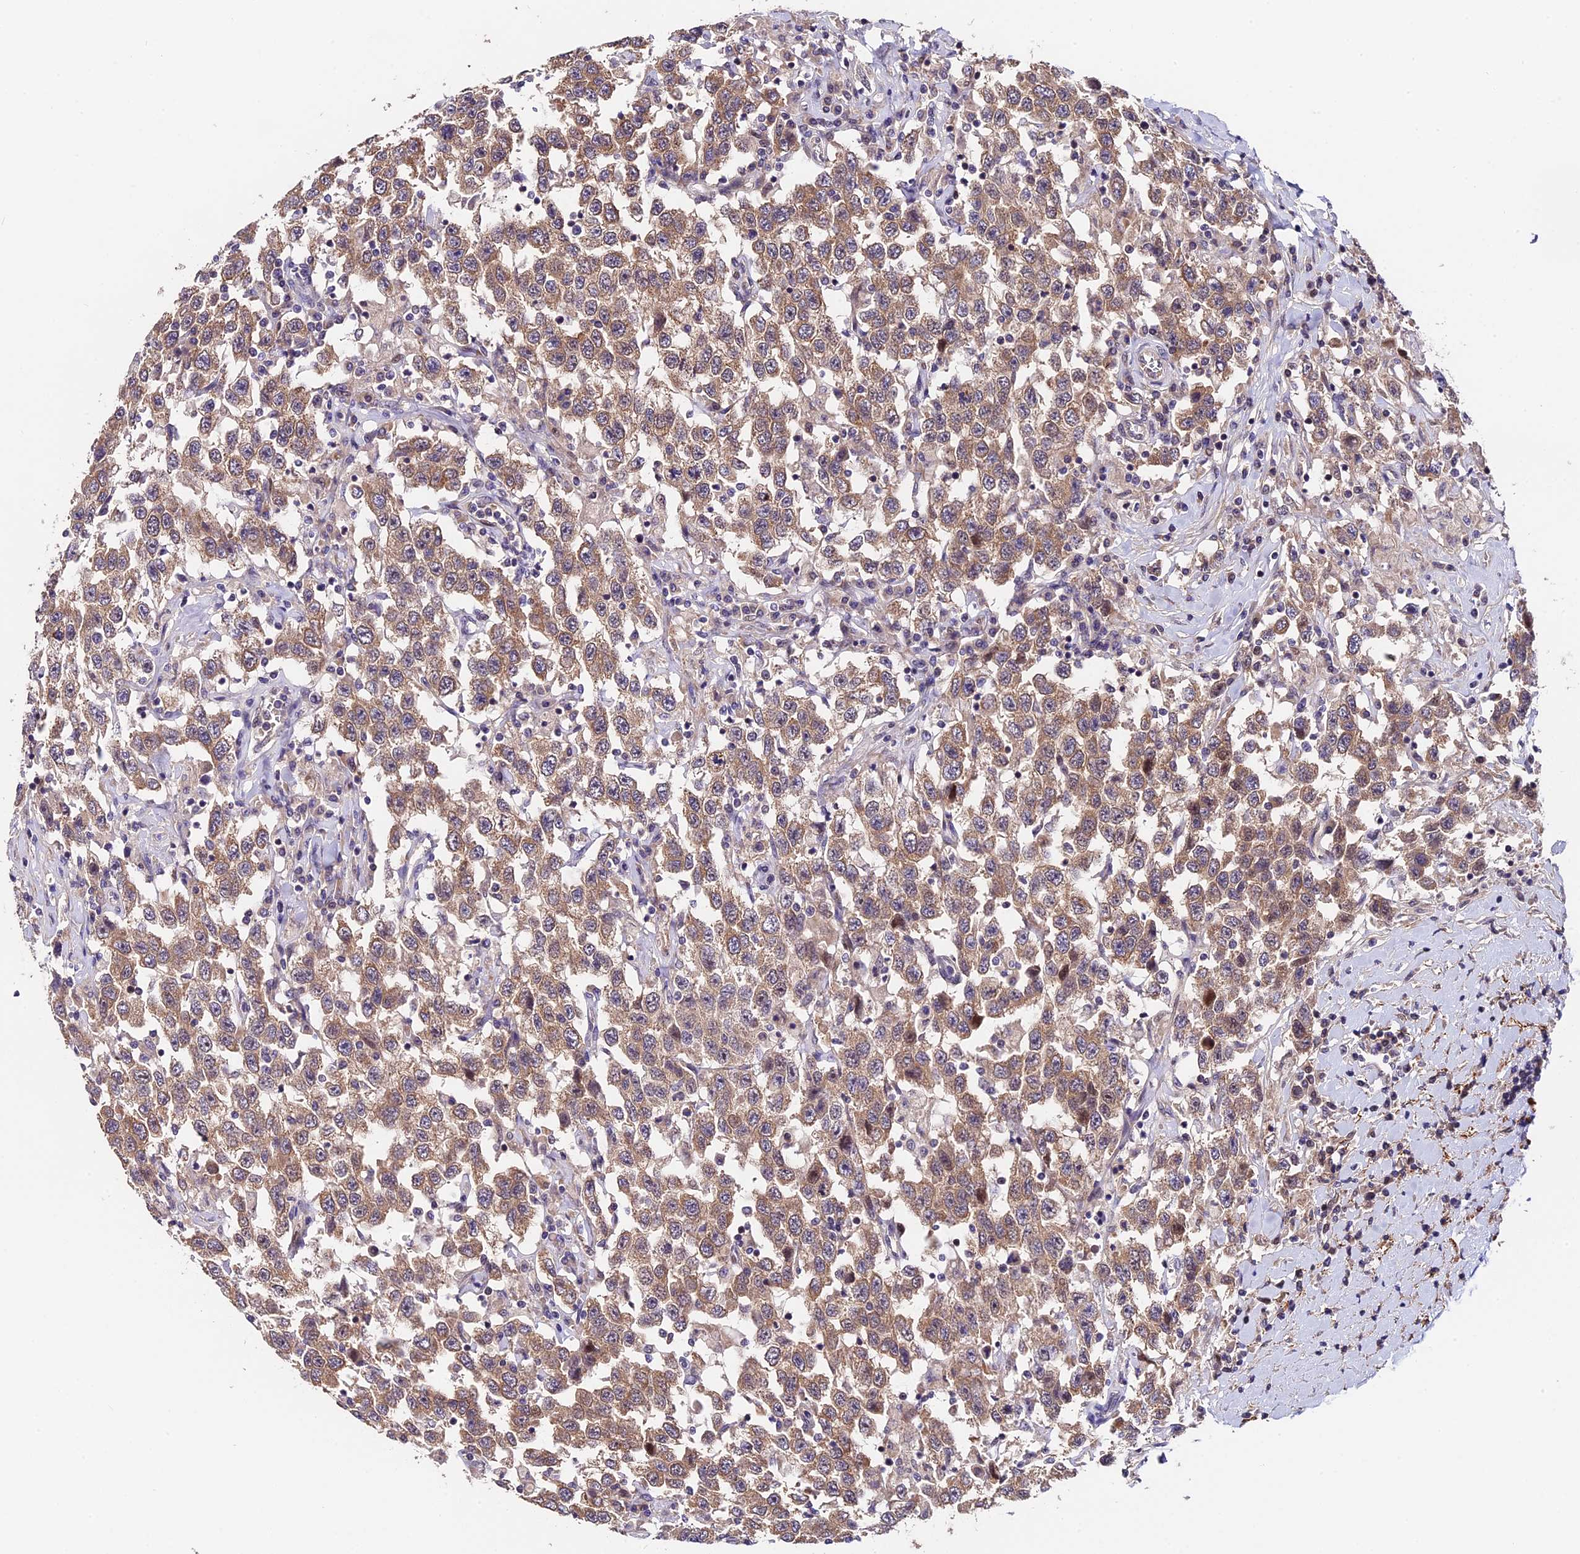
{"staining": {"intensity": "moderate", "quantity": ">75%", "location": "cytoplasmic/membranous"}, "tissue": "testis cancer", "cell_type": "Tumor cells", "image_type": "cancer", "snomed": [{"axis": "morphology", "description": "Seminoma, NOS"}, {"axis": "topography", "description": "Testis"}], "caption": "This image exhibits testis cancer stained with immunohistochemistry (IHC) to label a protein in brown. The cytoplasmic/membranous of tumor cells show moderate positivity for the protein. Nuclei are counter-stained blue.", "gene": "TRMT1", "patient": {"sex": "male", "age": 41}}